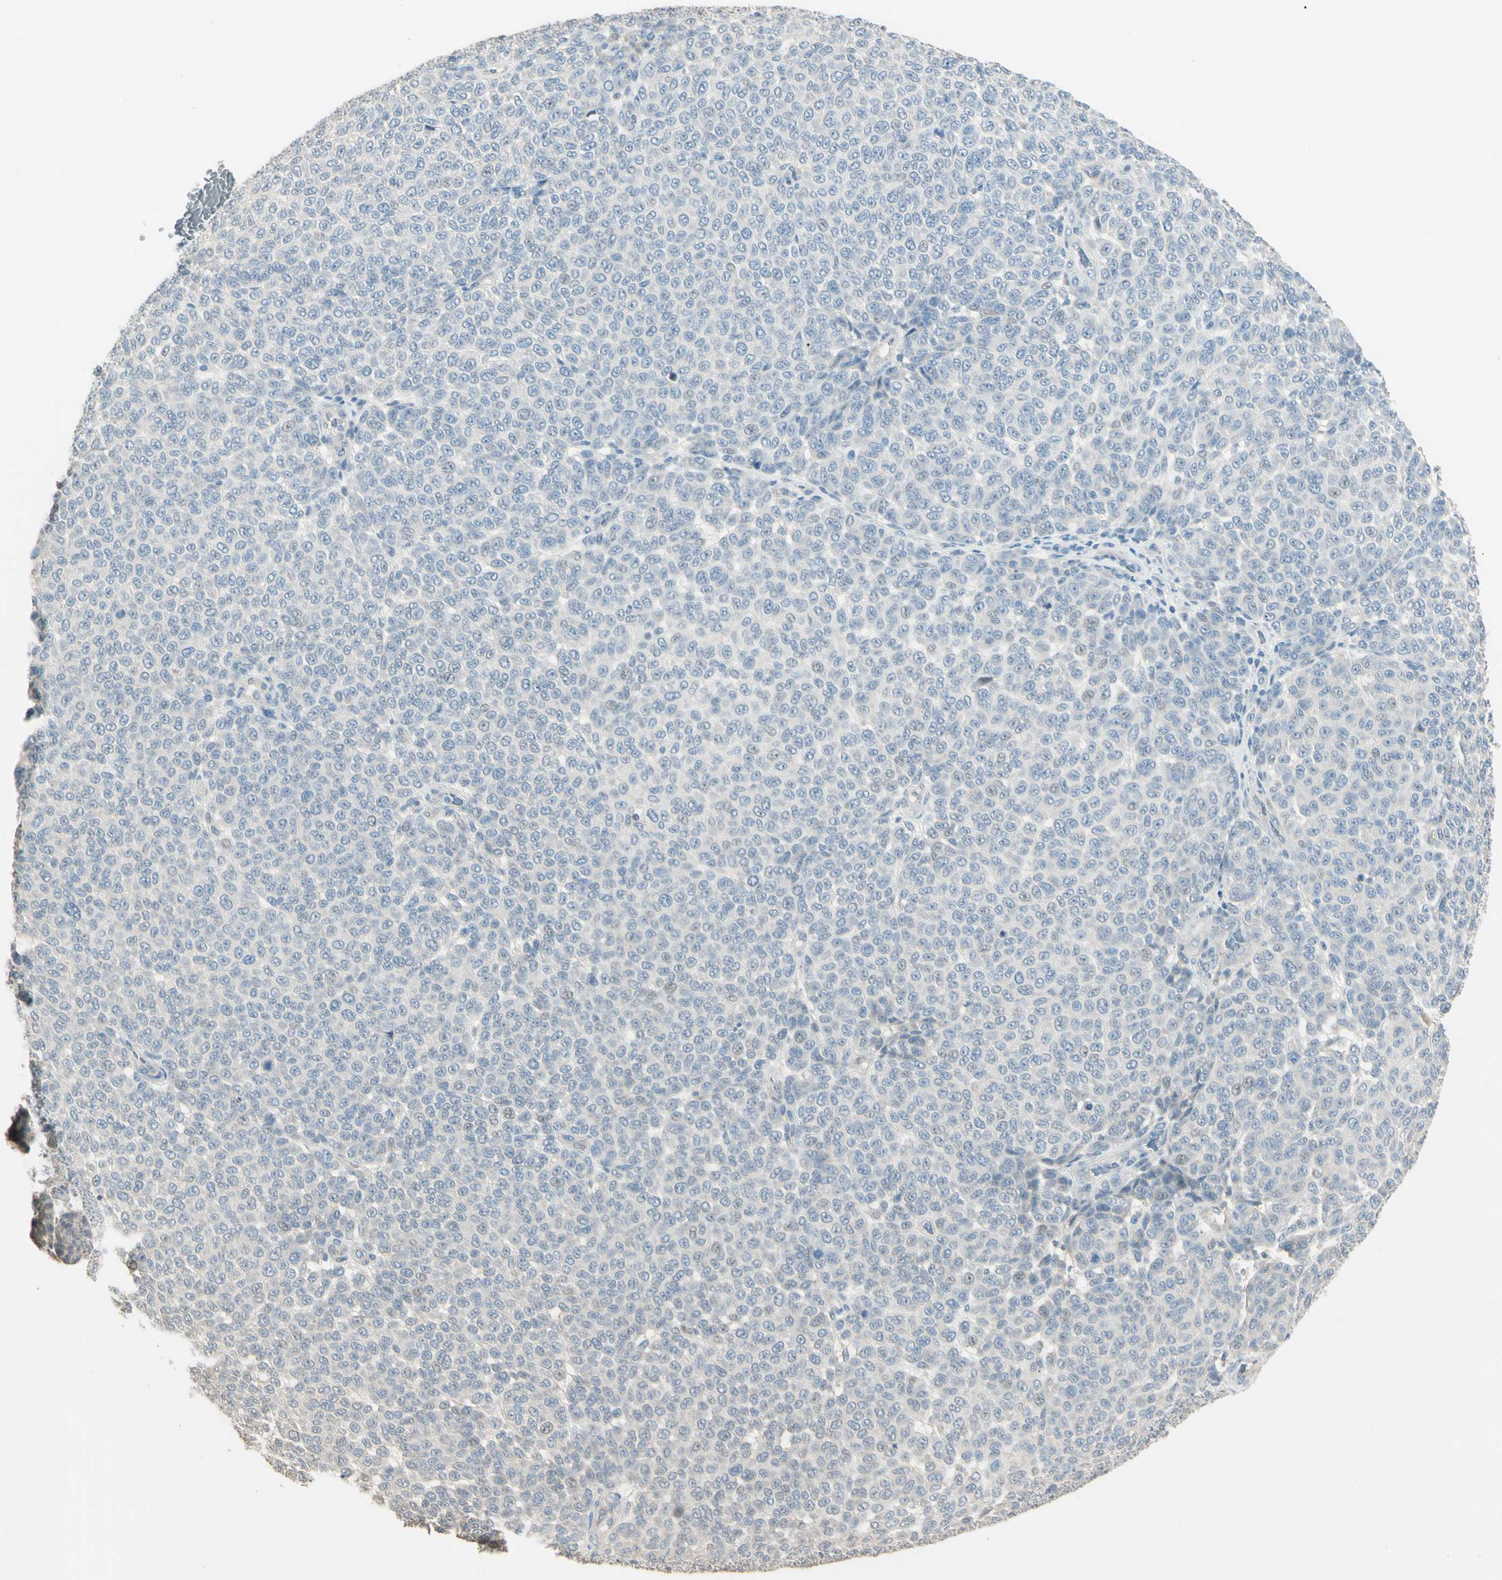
{"staining": {"intensity": "negative", "quantity": "none", "location": "none"}, "tissue": "melanoma", "cell_type": "Tumor cells", "image_type": "cancer", "snomed": [{"axis": "morphology", "description": "Malignant melanoma, NOS"}, {"axis": "topography", "description": "Skin"}], "caption": "The IHC histopathology image has no significant positivity in tumor cells of melanoma tissue. The staining was performed using DAB to visualize the protein expression in brown, while the nuclei were stained in blue with hematoxylin (Magnification: 20x).", "gene": "GNE", "patient": {"sex": "male", "age": 59}}